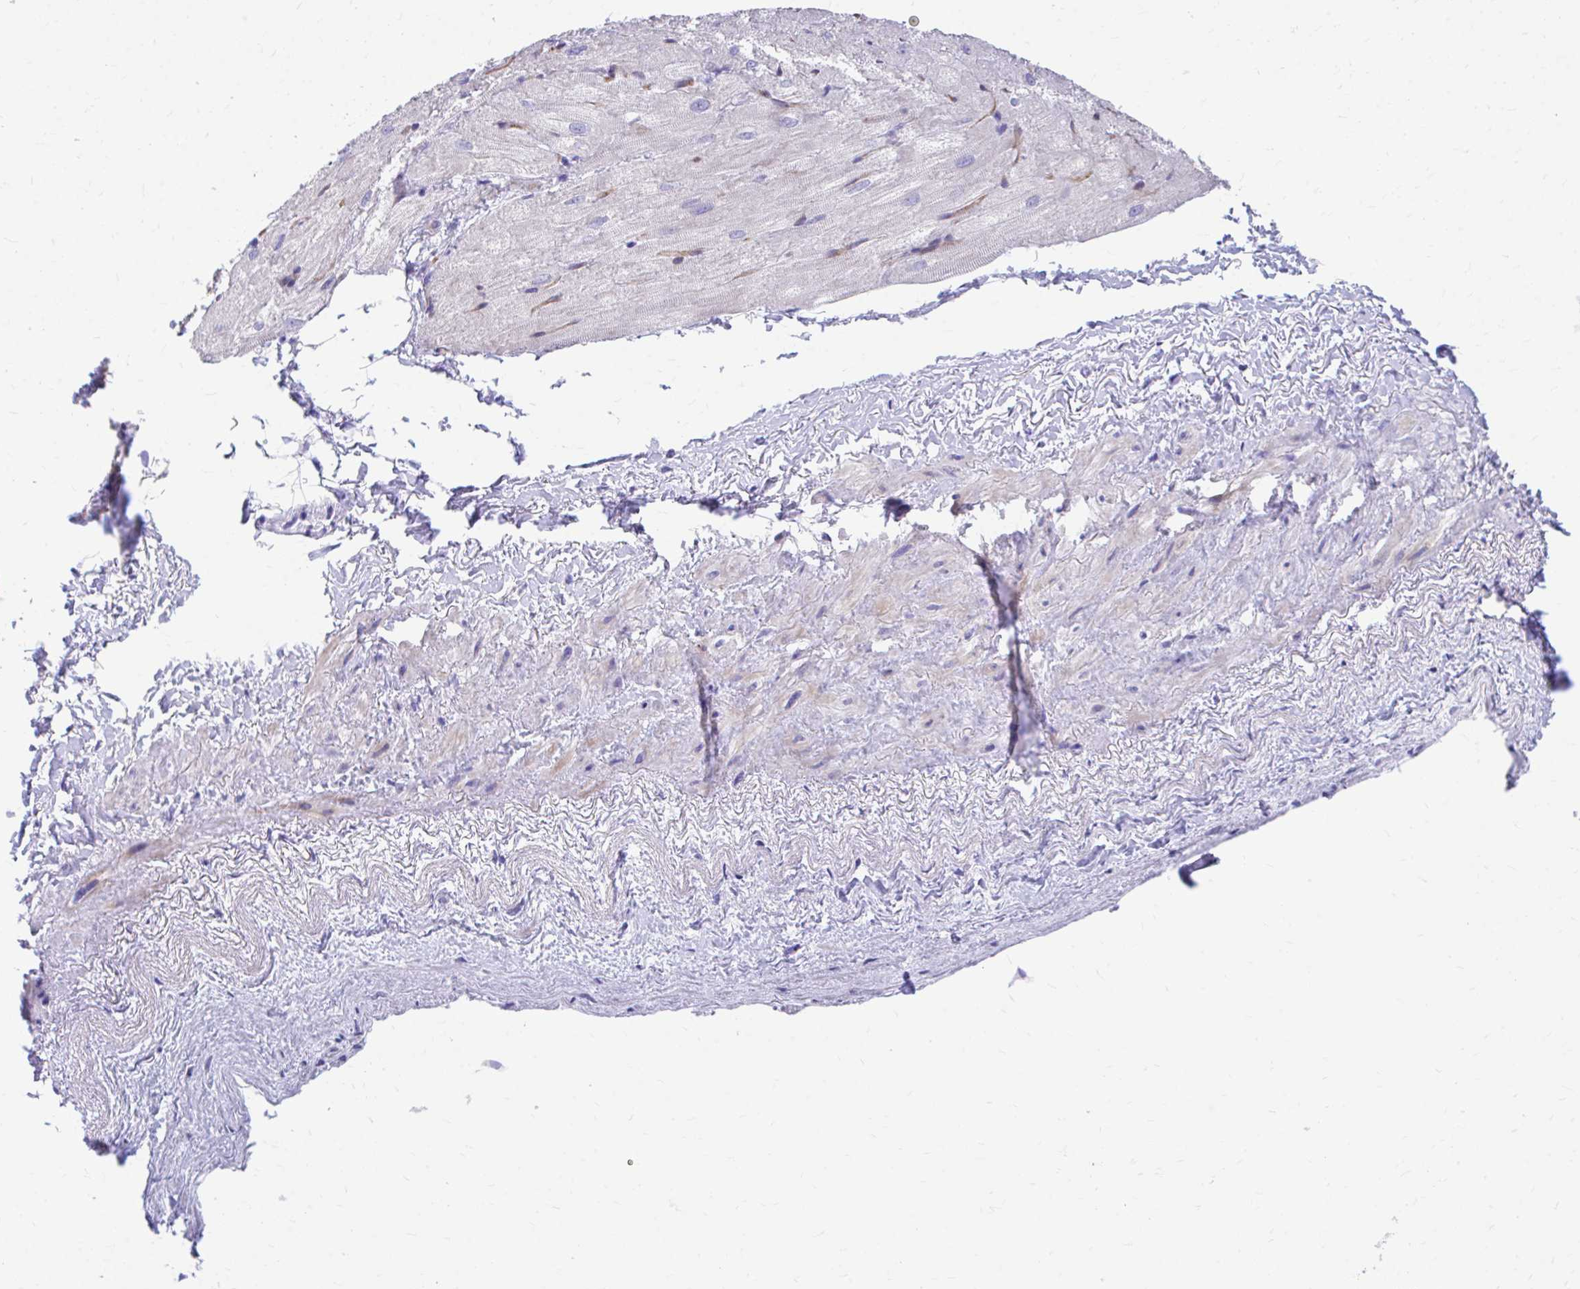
{"staining": {"intensity": "negative", "quantity": "none", "location": "none"}, "tissue": "heart muscle", "cell_type": "Cardiomyocytes", "image_type": "normal", "snomed": [{"axis": "morphology", "description": "Normal tissue, NOS"}, {"axis": "topography", "description": "Heart"}], "caption": "This is an IHC histopathology image of unremarkable human heart muscle. There is no expression in cardiomyocytes.", "gene": "ENSG00000285953", "patient": {"sex": "male", "age": 62}}